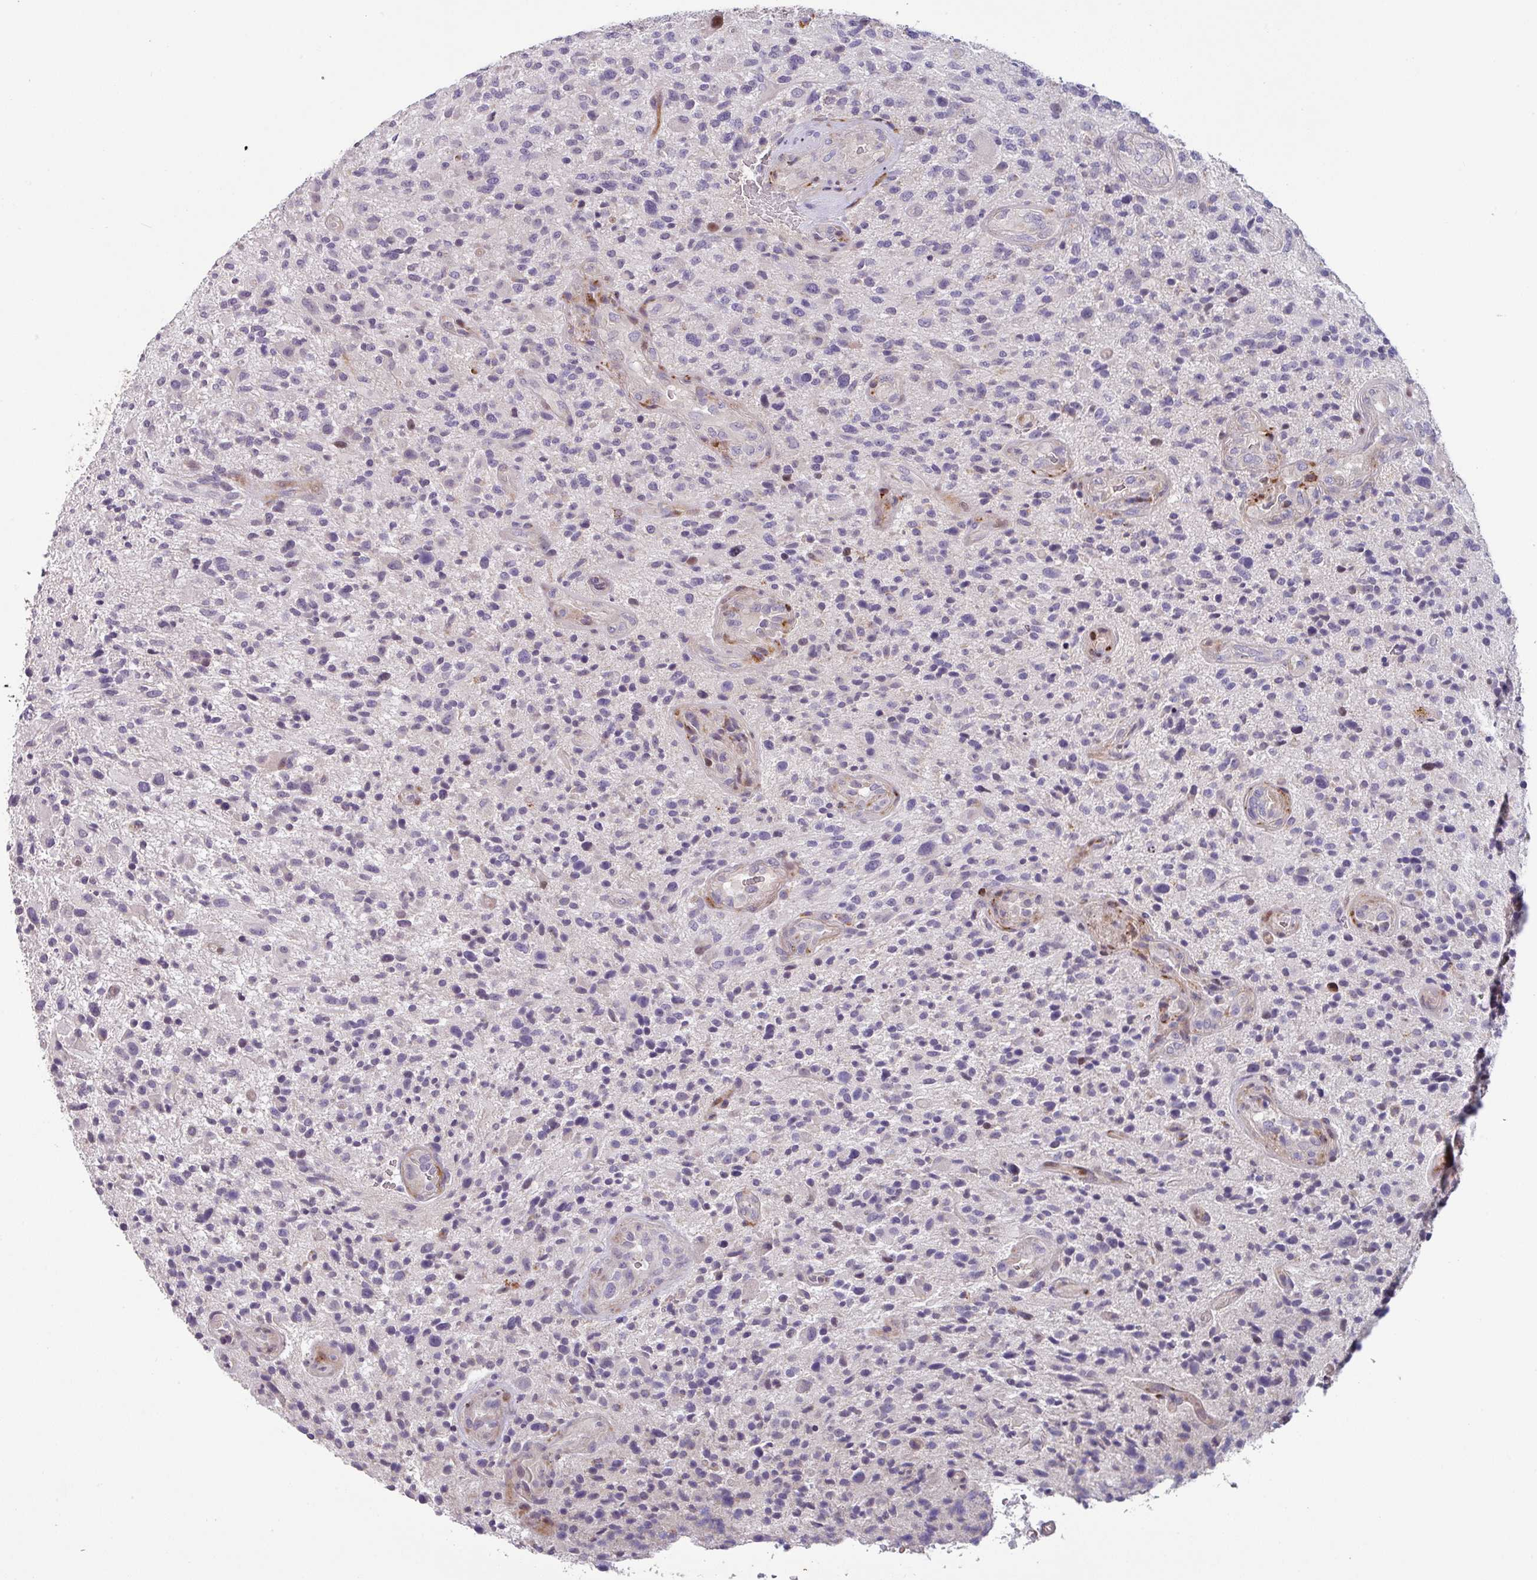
{"staining": {"intensity": "negative", "quantity": "none", "location": "none"}, "tissue": "glioma", "cell_type": "Tumor cells", "image_type": "cancer", "snomed": [{"axis": "morphology", "description": "Glioma, malignant, High grade"}, {"axis": "topography", "description": "Brain"}], "caption": "This is an immunohistochemistry micrograph of glioma. There is no positivity in tumor cells.", "gene": "KLHL3", "patient": {"sex": "male", "age": 47}}